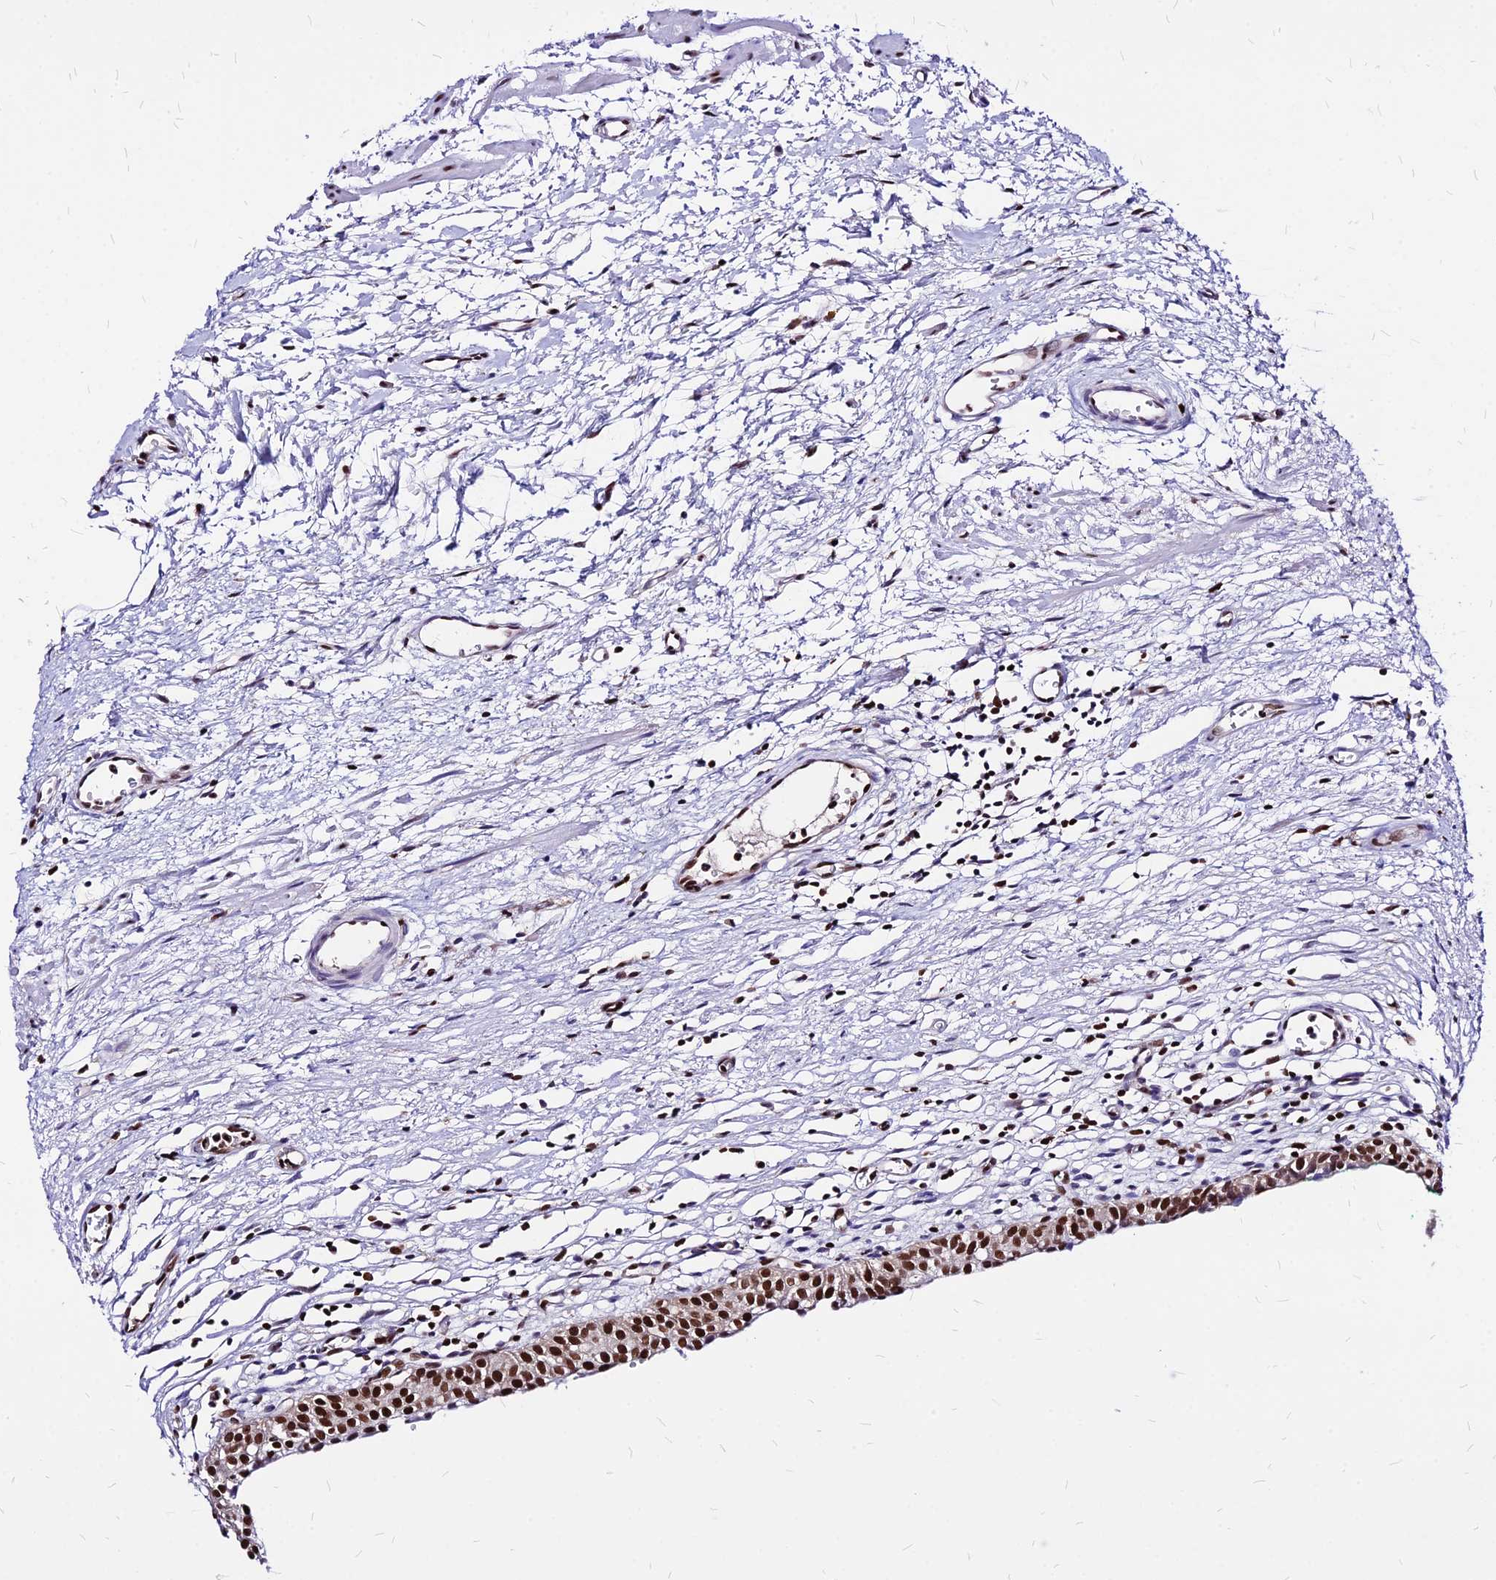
{"staining": {"intensity": "strong", "quantity": ">75%", "location": "nuclear"}, "tissue": "urinary bladder", "cell_type": "Urothelial cells", "image_type": "normal", "snomed": [{"axis": "morphology", "description": "Normal tissue, NOS"}, {"axis": "morphology", "description": "Urothelial carcinoma, High grade"}, {"axis": "topography", "description": "Urinary bladder"}], "caption": "Brown immunohistochemical staining in unremarkable human urinary bladder exhibits strong nuclear staining in approximately >75% of urothelial cells.", "gene": "PAXX", "patient": {"sex": "female", "age": 60}}